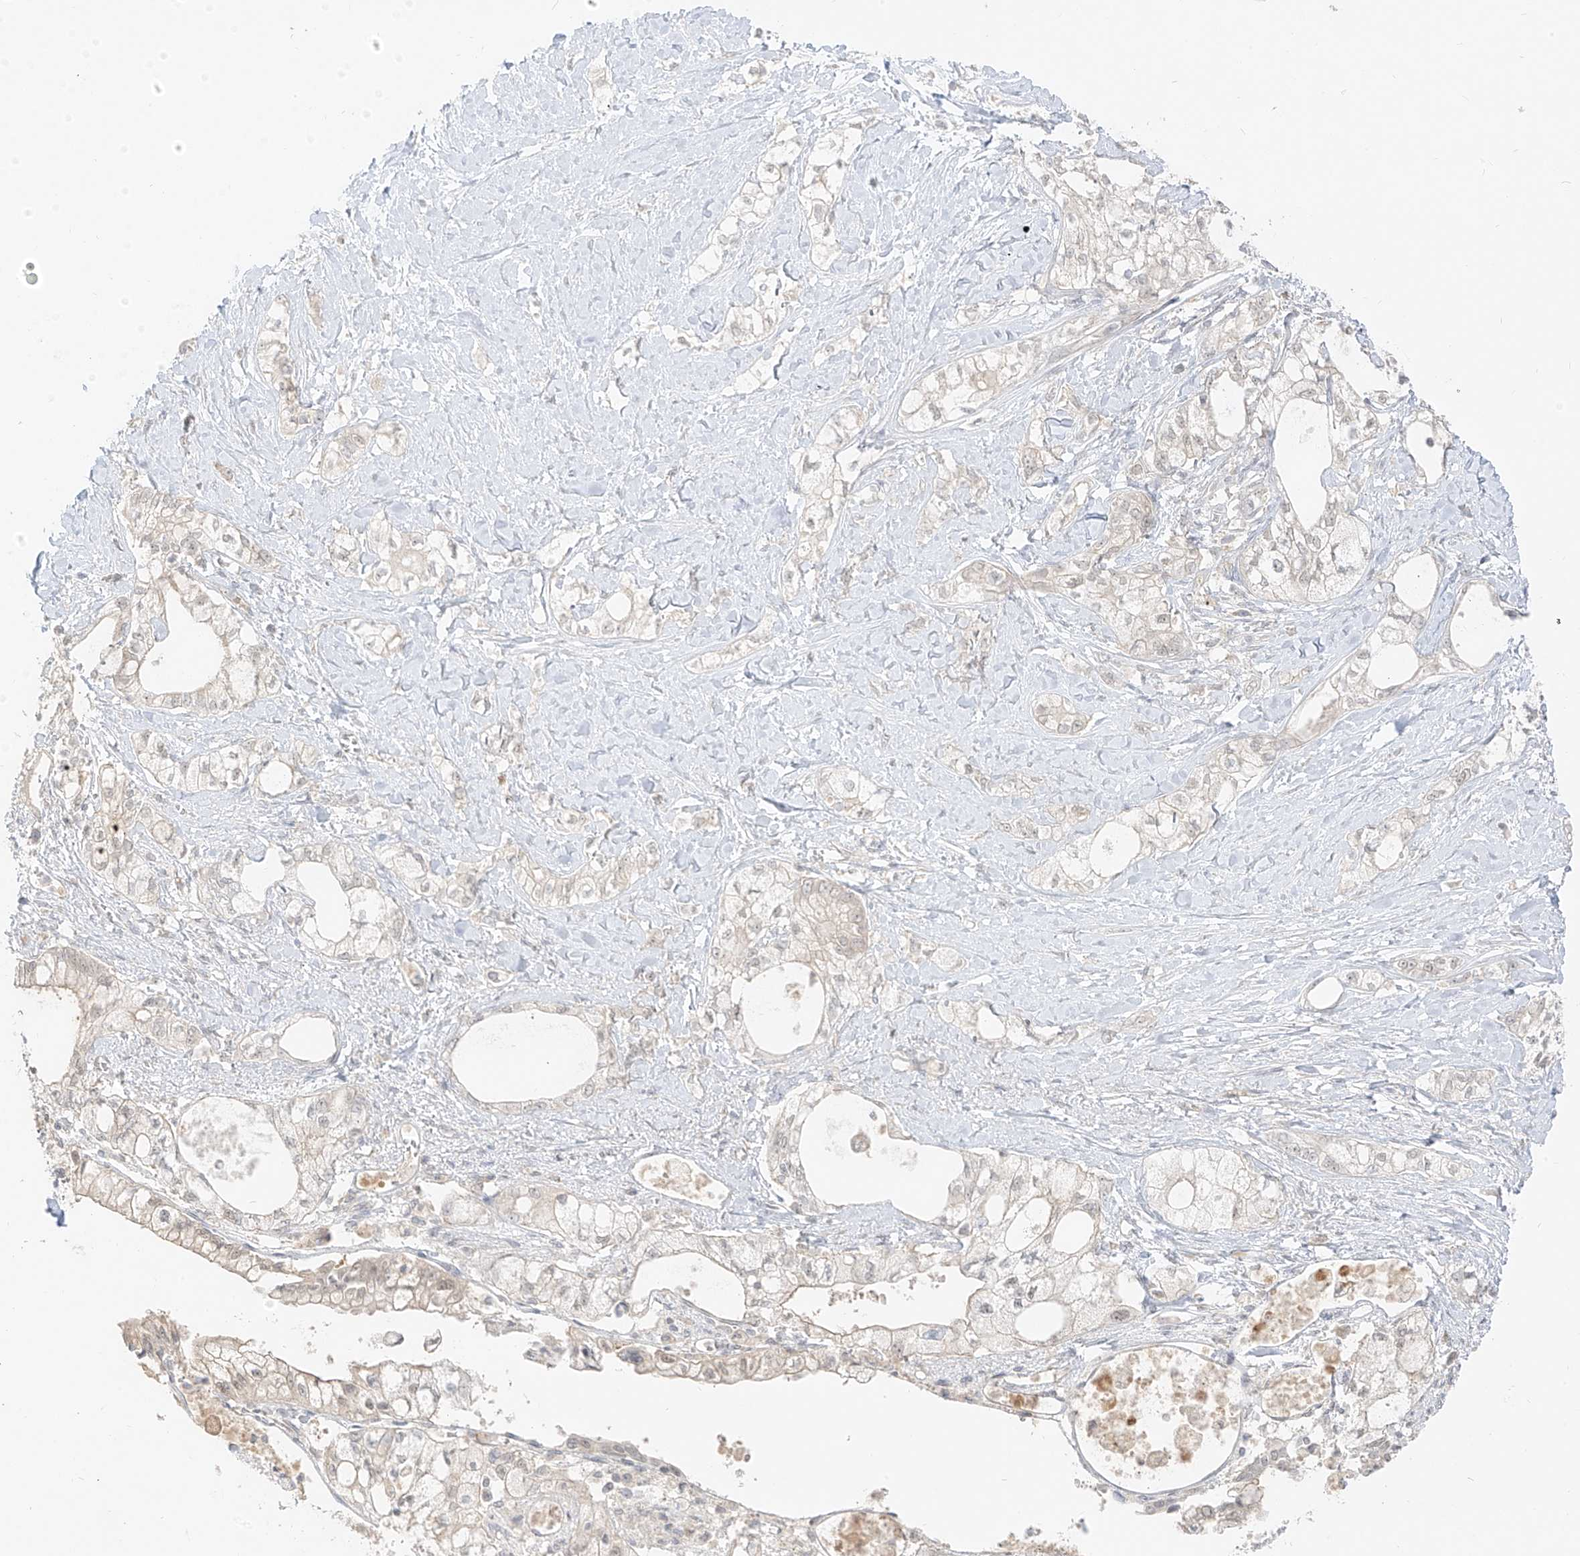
{"staining": {"intensity": "negative", "quantity": "none", "location": "none"}, "tissue": "pancreatic cancer", "cell_type": "Tumor cells", "image_type": "cancer", "snomed": [{"axis": "morphology", "description": "Adenocarcinoma, NOS"}, {"axis": "topography", "description": "Pancreas"}], "caption": "IHC of pancreatic adenocarcinoma demonstrates no expression in tumor cells. (DAB (3,3'-diaminobenzidine) IHC with hematoxylin counter stain).", "gene": "LIPT1", "patient": {"sex": "male", "age": 70}}